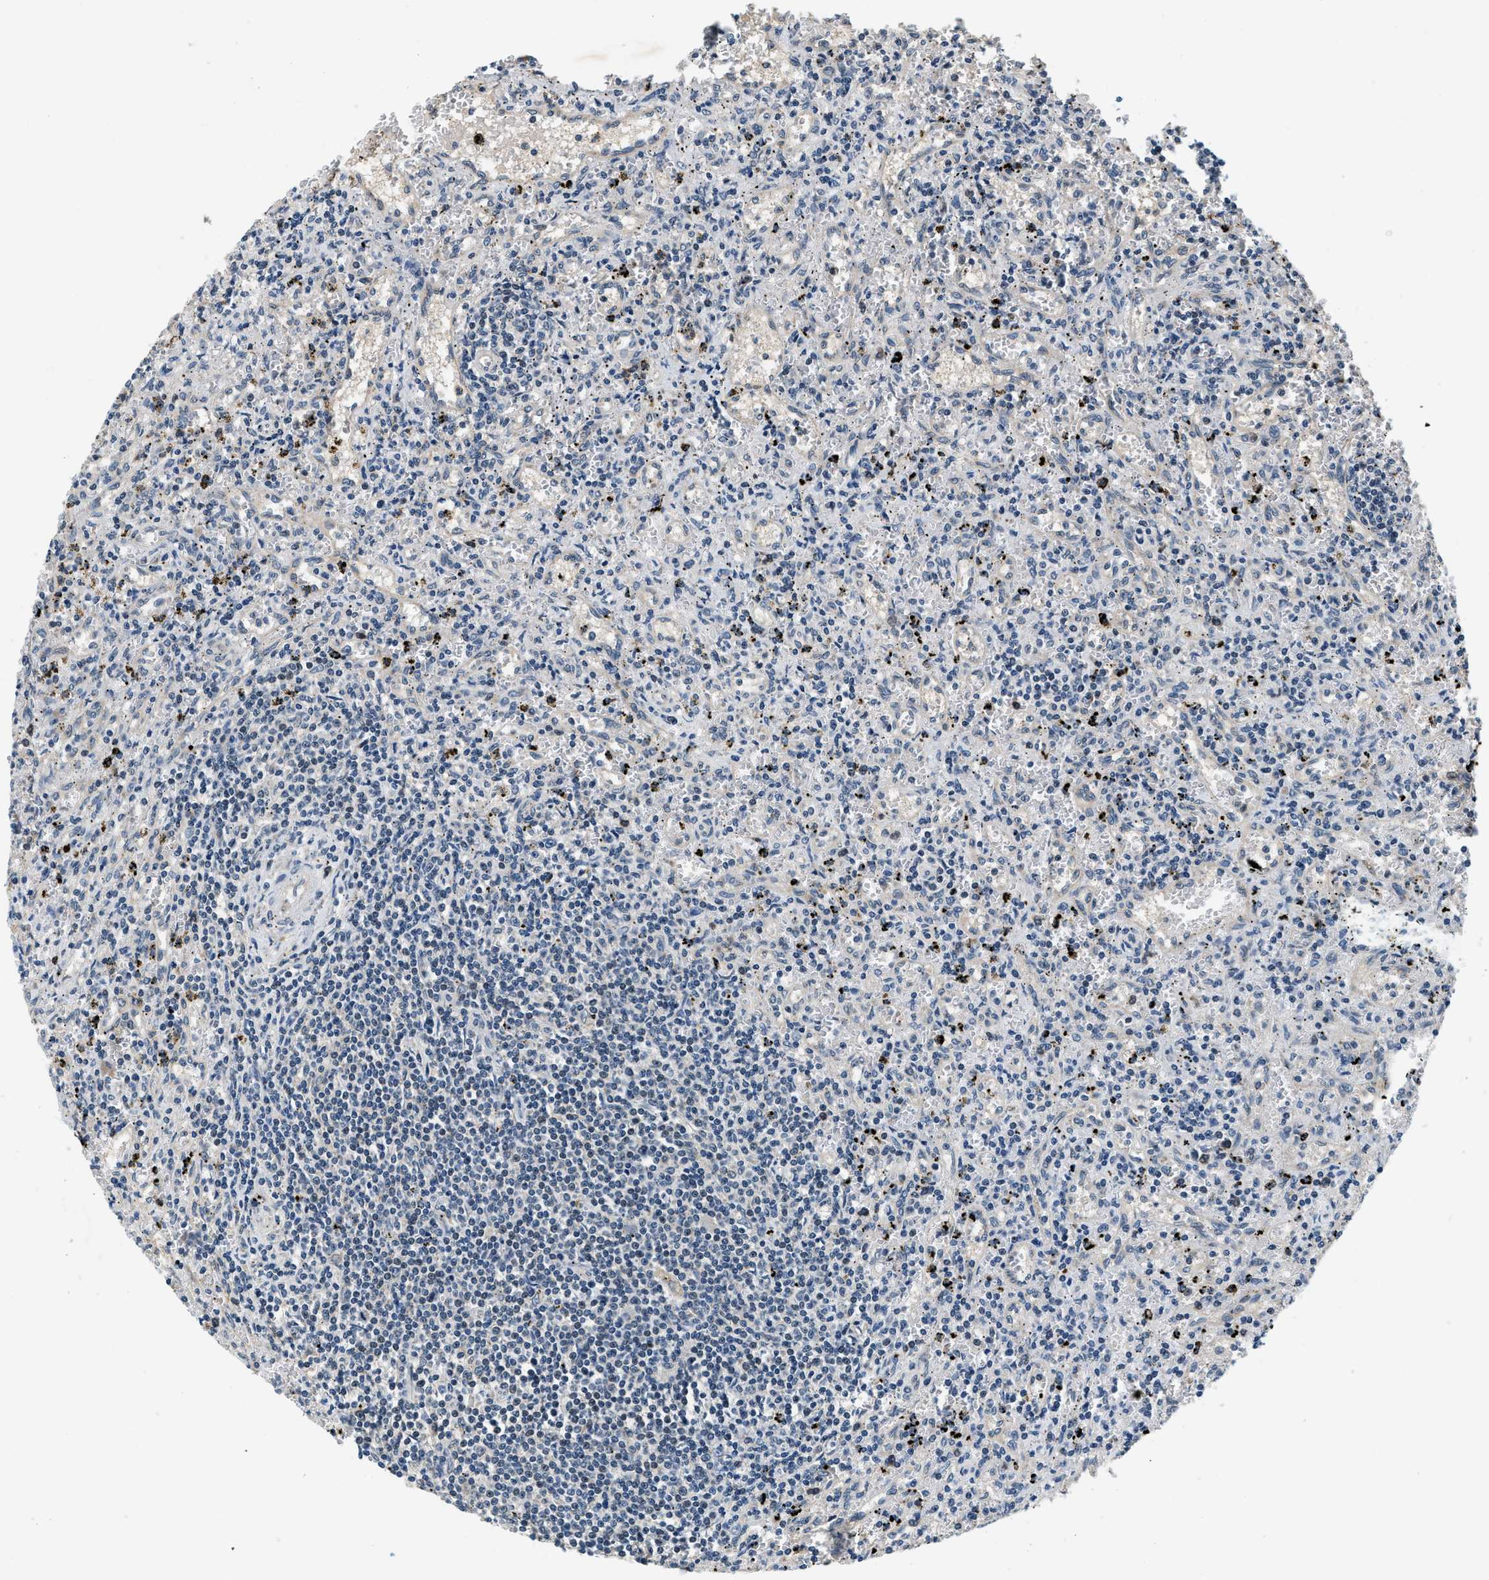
{"staining": {"intensity": "negative", "quantity": "none", "location": "none"}, "tissue": "lymphoma", "cell_type": "Tumor cells", "image_type": "cancer", "snomed": [{"axis": "morphology", "description": "Malignant lymphoma, non-Hodgkin's type, Low grade"}, {"axis": "topography", "description": "Spleen"}], "caption": "Lymphoma was stained to show a protein in brown. There is no significant staining in tumor cells. Nuclei are stained in blue.", "gene": "YAE1", "patient": {"sex": "male", "age": 76}}